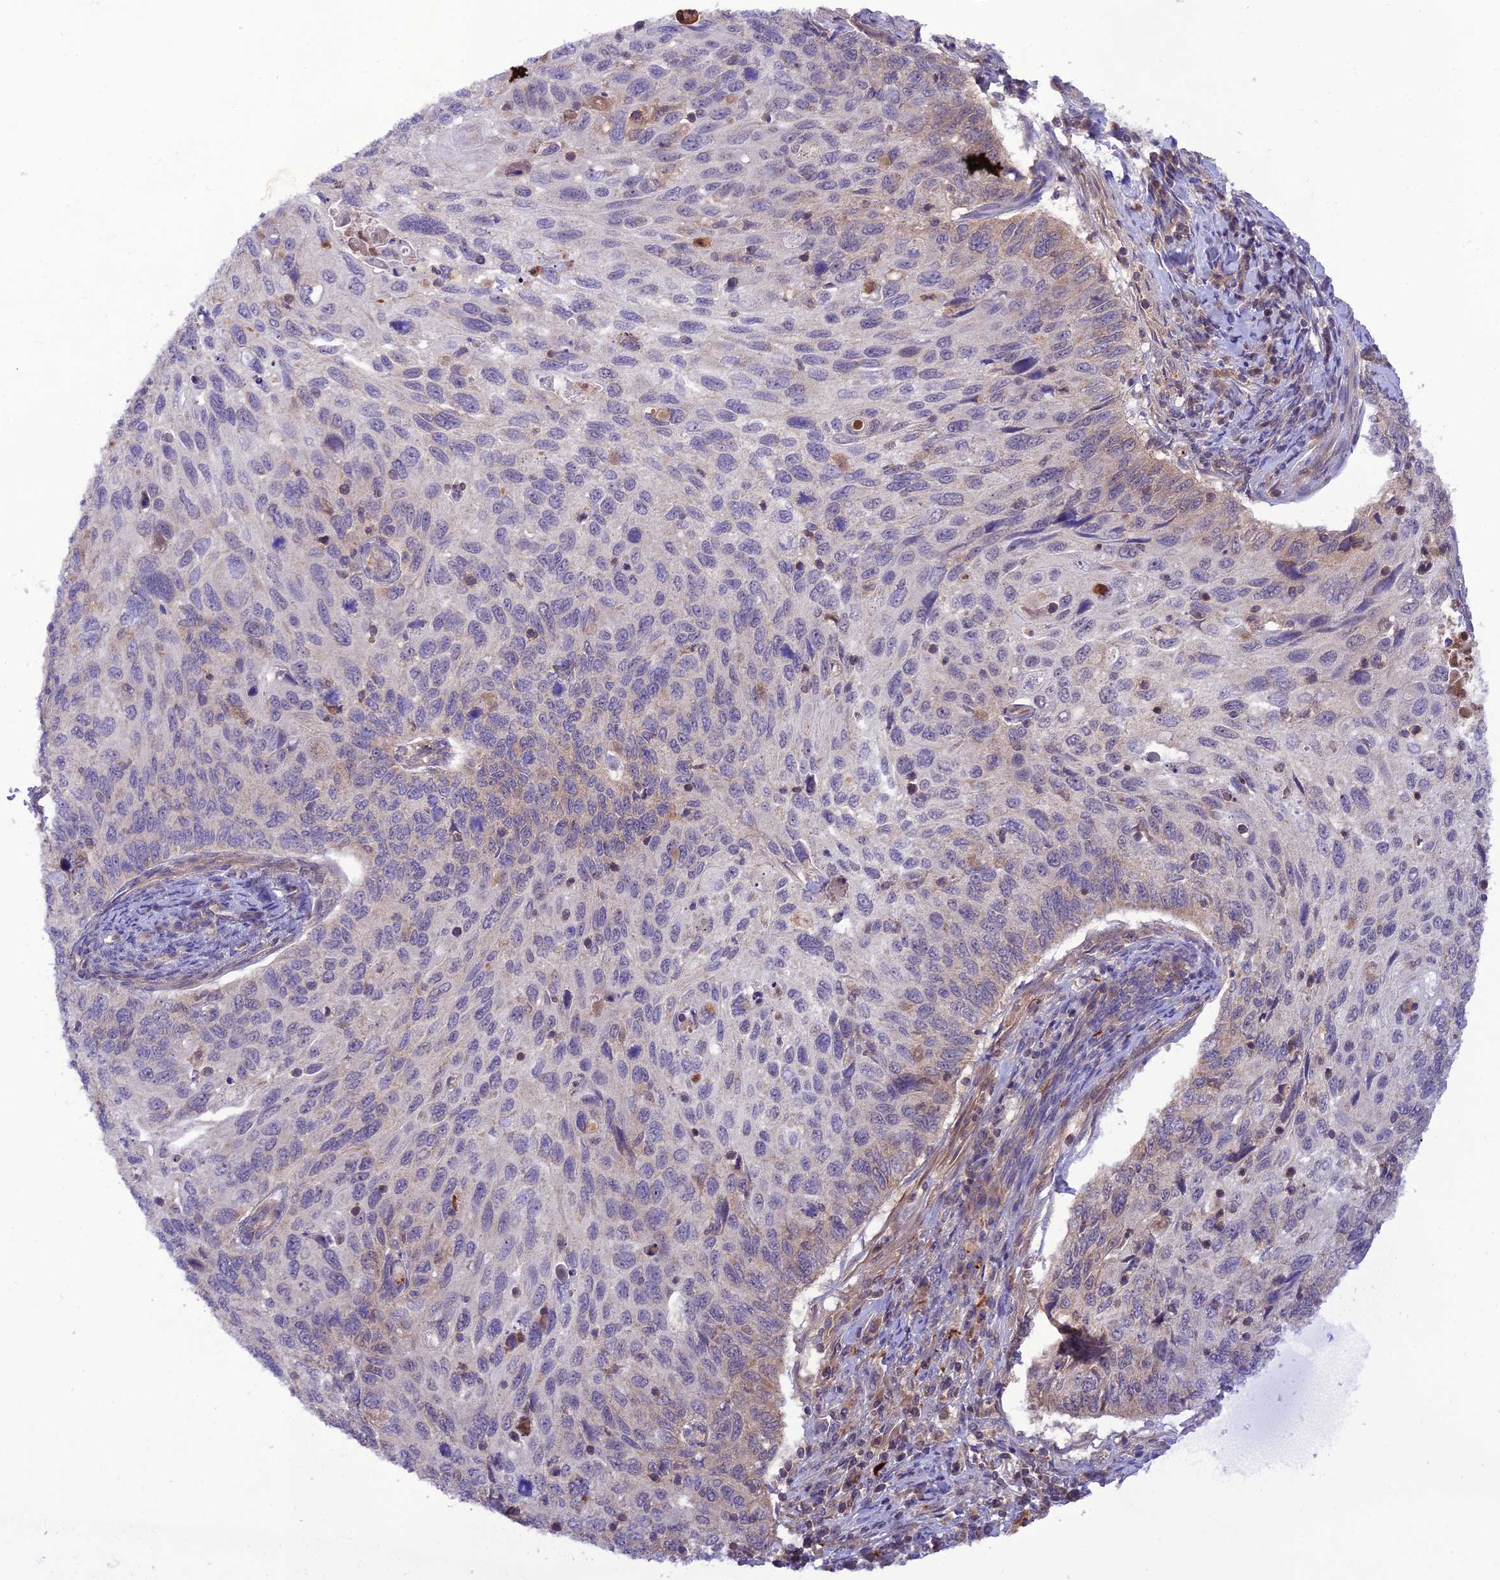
{"staining": {"intensity": "negative", "quantity": "none", "location": "none"}, "tissue": "cervical cancer", "cell_type": "Tumor cells", "image_type": "cancer", "snomed": [{"axis": "morphology", "description": "Squamous cell carcinoma, NOS"}, {"axis": "topography", "description": "Cervix"}], "caption": "Immunohistochemical staining of human cervical cancer displays no significant staining in tumor cells.", "gene": "NDUFC1", "patient": {"sex": "female", "age": 70}}